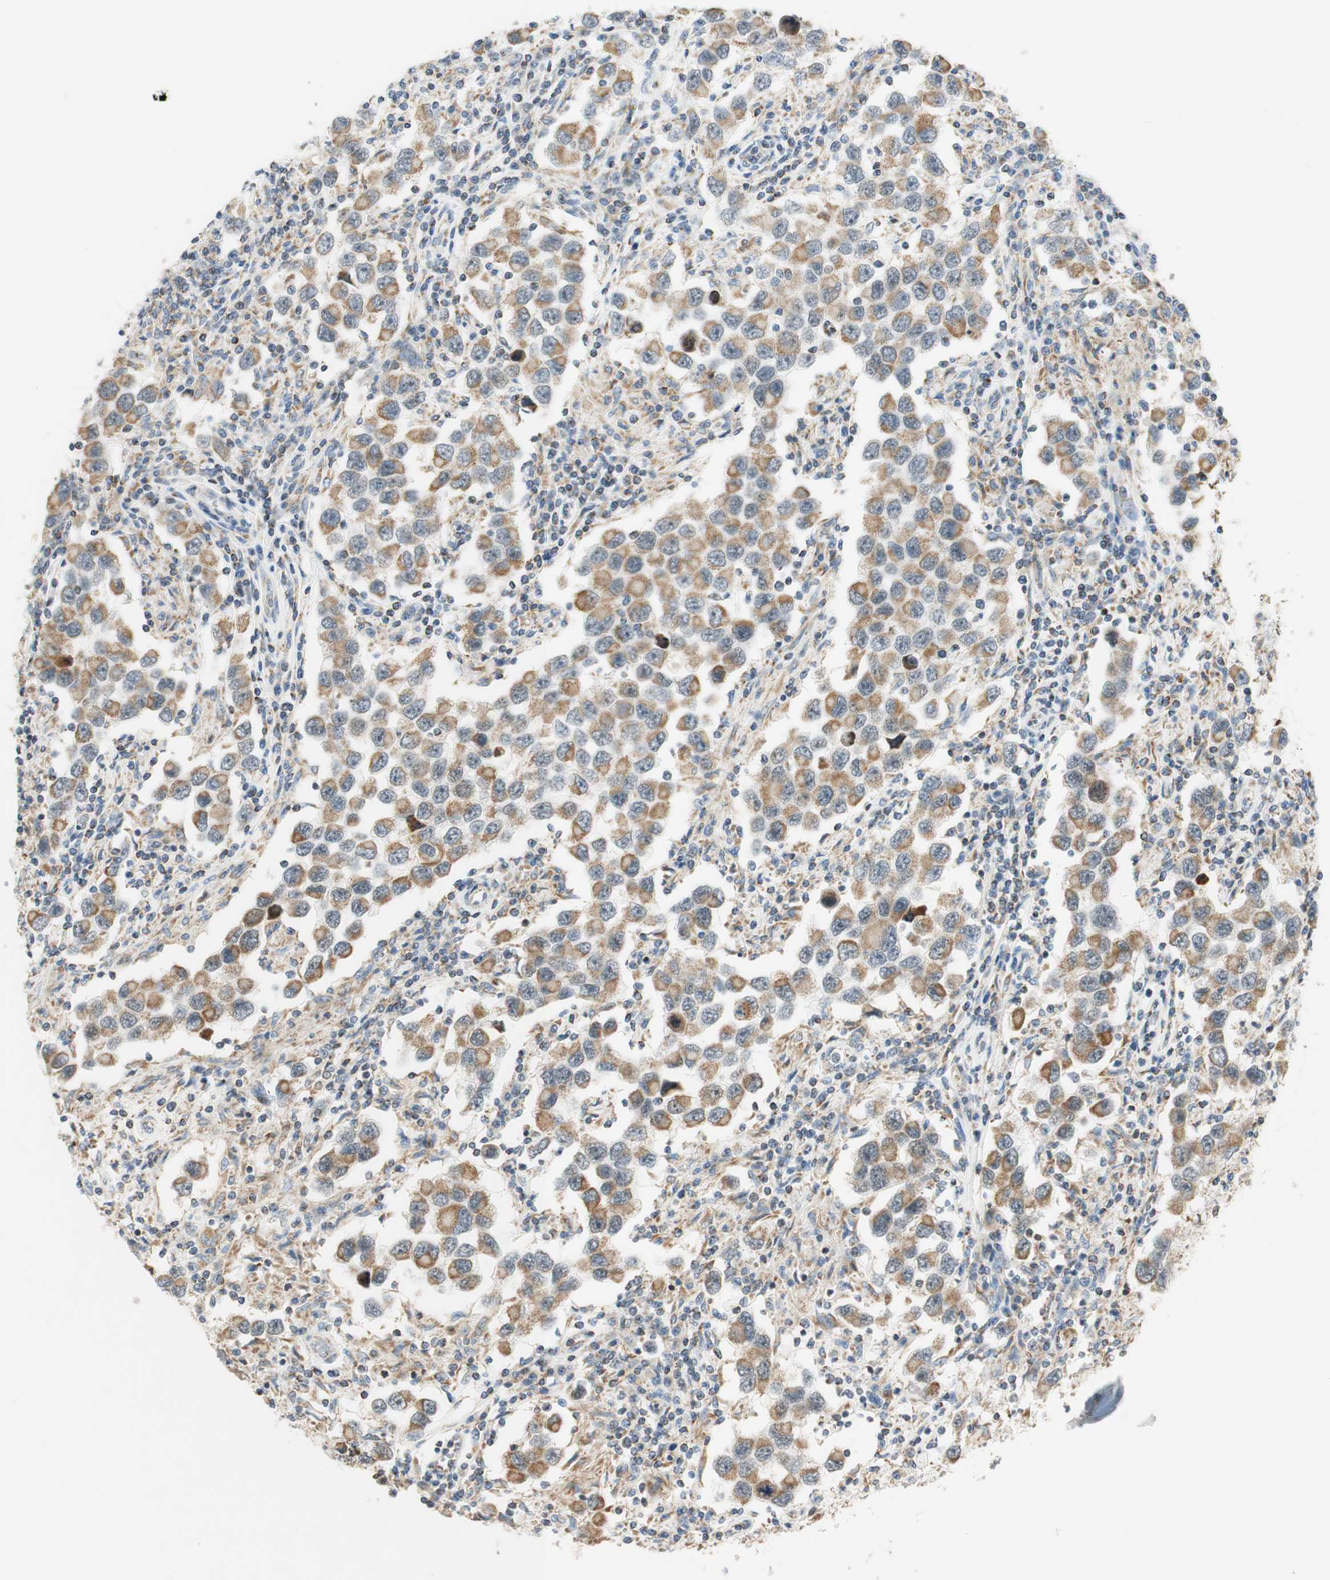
{"staining": {"intensity": "moderate", "quantity": ">75%", "location": "cytoplasmic/membranous"}, "tissue": "testis cancer", "cell_type": "Tumor cells", "image_type": "cancer", "snomed": [{"axis": "morphology", "description": "Carcinoma, Embryonal, NOS"}, {"axis": "topography", "description": "Testis"}], "caption": "Immunohistochemistry micrograph of neoplastic tissue: embryonal carcinoma (testis) stained using immunohistochemistry (IHC) displays medium levels of moderate protein expression localized specifically in the cytoplasmic/membranous of tumor cells, appearing as a cytoplasmic/membranous brown color.", "gene": "ZNF782", "patient": {"sex": "male", "age": 21}}